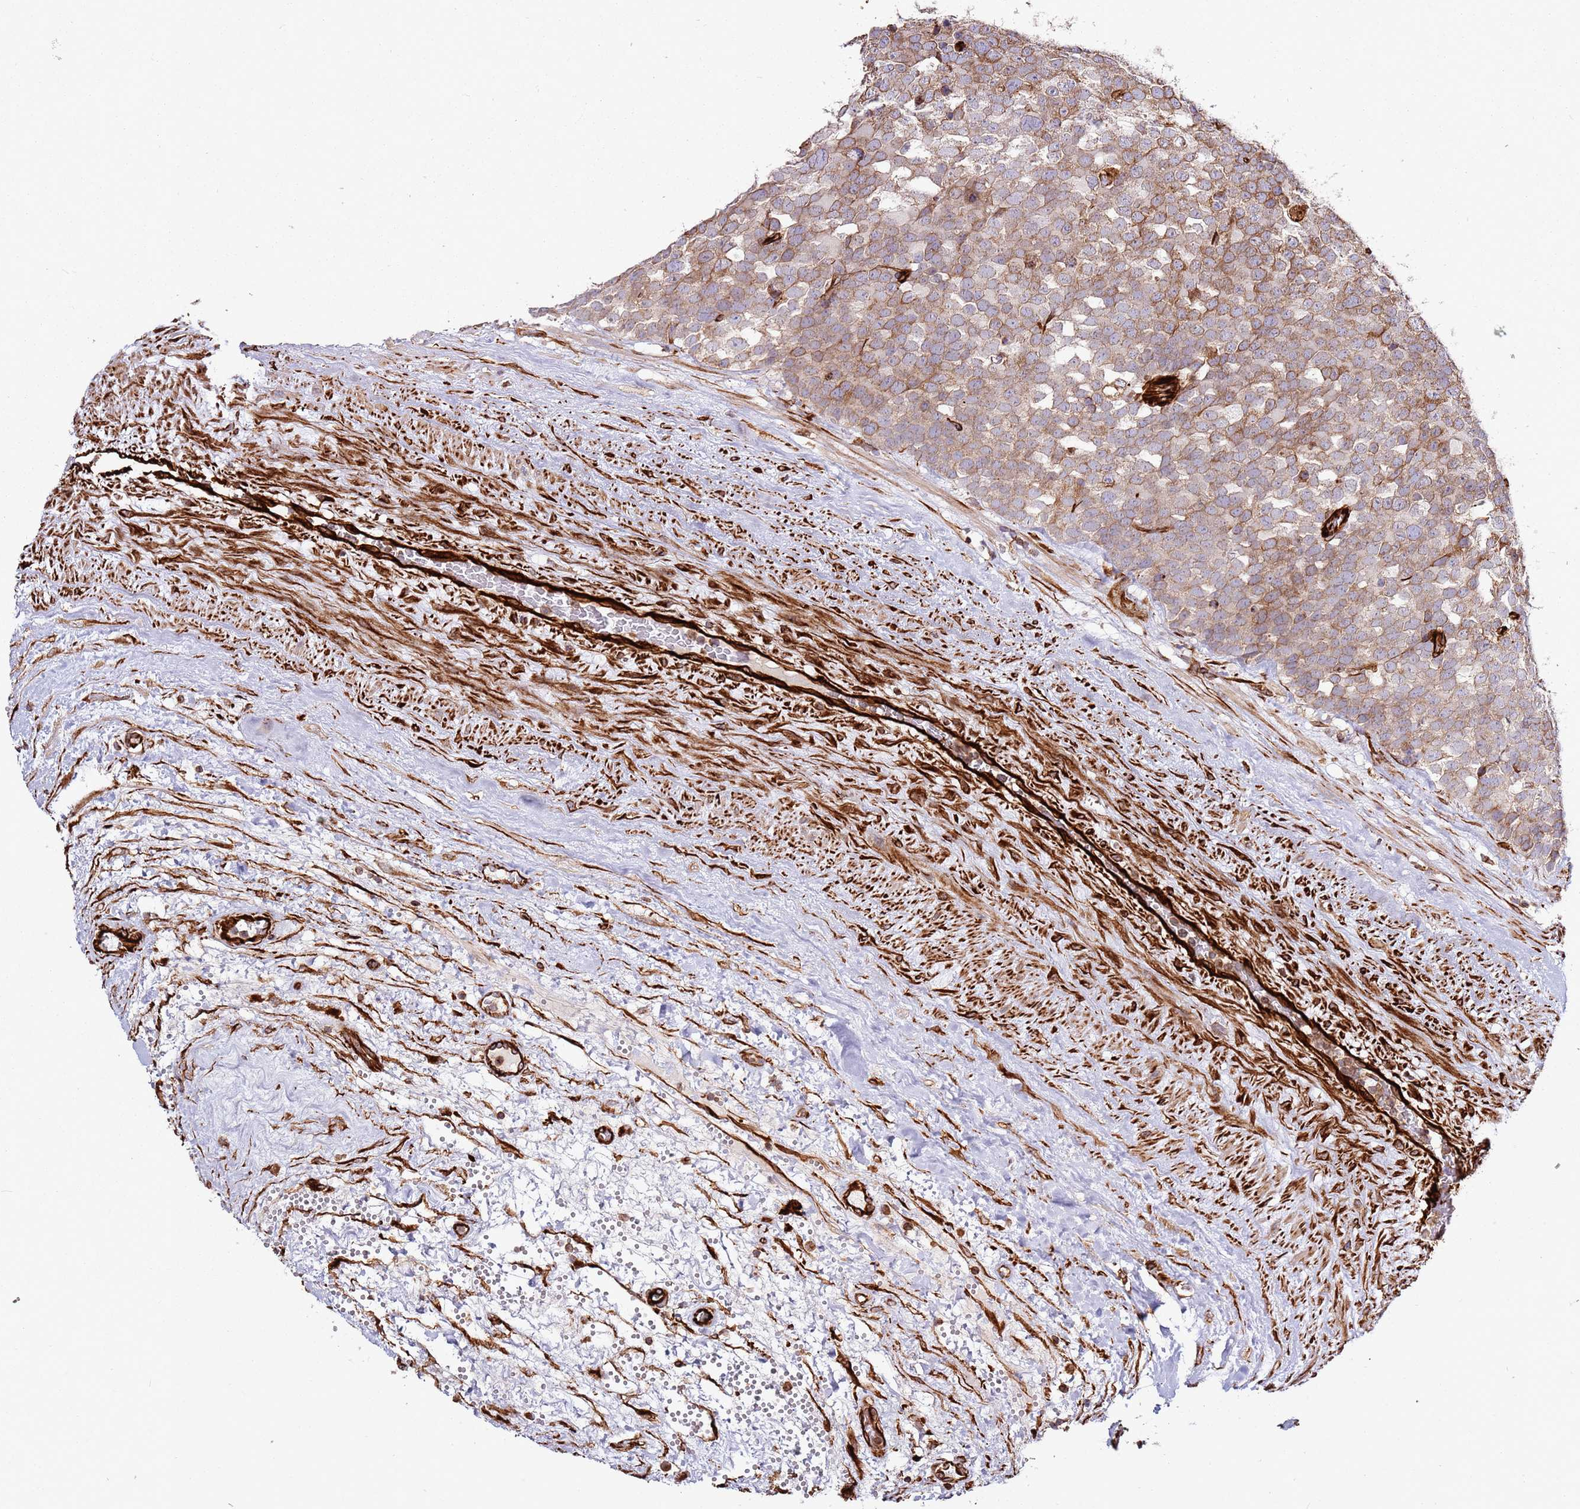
{"staining": {"intensity": "moderate", "quantity": ">75%", "location": "cytoplasmic/membranous"}, "tissue": "testis cancer", "cell_type": "Tumor cells", "image_type": "cancer", "snomed": [{"axis": "morphology", "description": "Seminoma, NOS"}, {"axis": "topography", "description": "Testis"}], "caption": "Immunohistochemistry (IHC) of human testis seminoma displays medium levels of moderate cytoplasmic/membranous staining in approximately >75% of tumor cells.", "gene": "MRGPRE", "patient": {"sex": "male", "age": 71}}